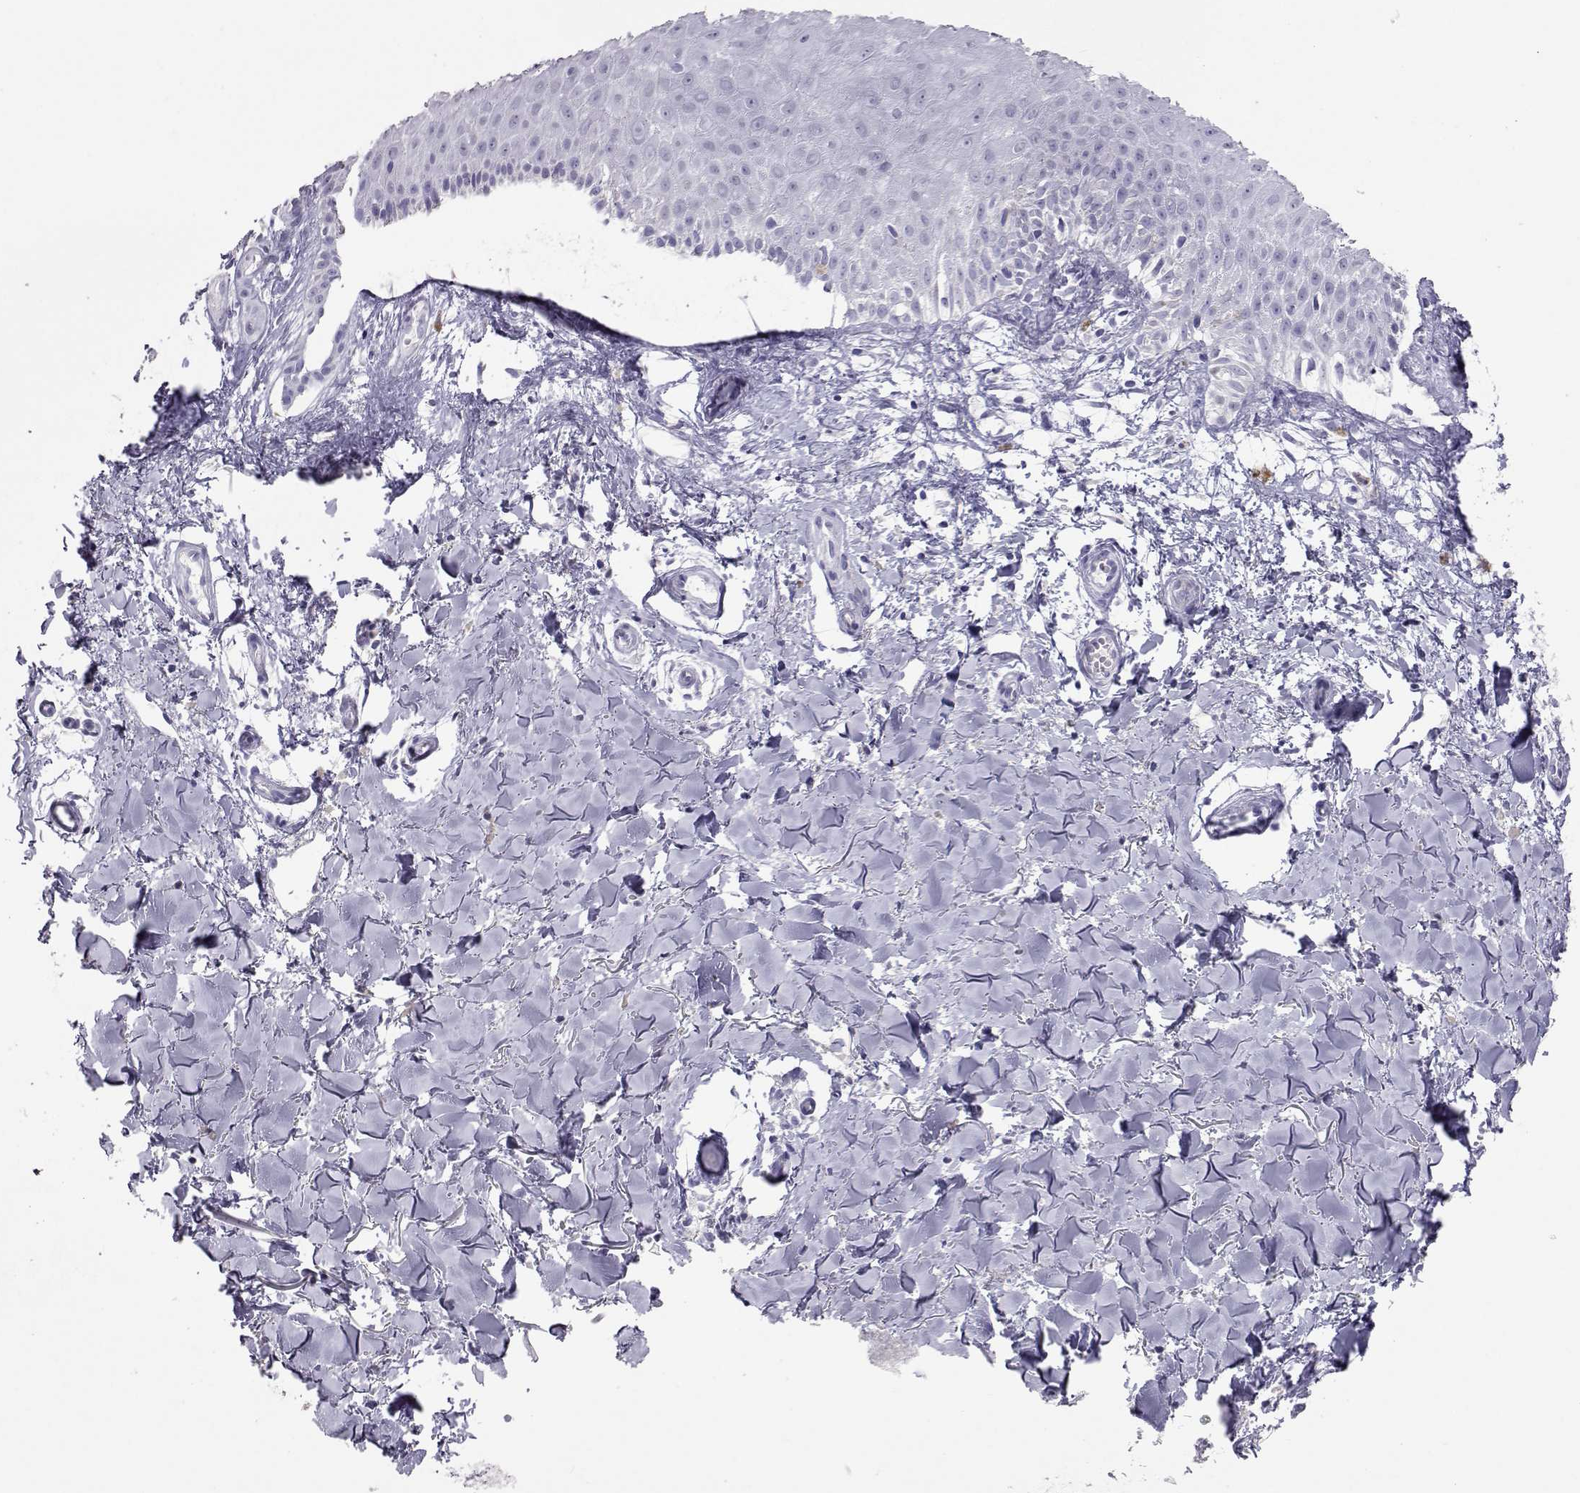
{"staining": {"intensity": "negative", "quantity": "none", "location": "none"}, "tissue": "melanoma", "cell_type": "Tumor cells", "image_type": "cancer", "snomed": [{"axis": "morphology", "description": "Malignant melanoma, NOS"}, {"axis": "topography", "description": "Skin"}], "caption": "A histopathology image of malignant melanoma stained for a protein displays no brown staining in tumor cells.", "gene": "PMCH", "patient": {"sex": "female", "age": 53}}